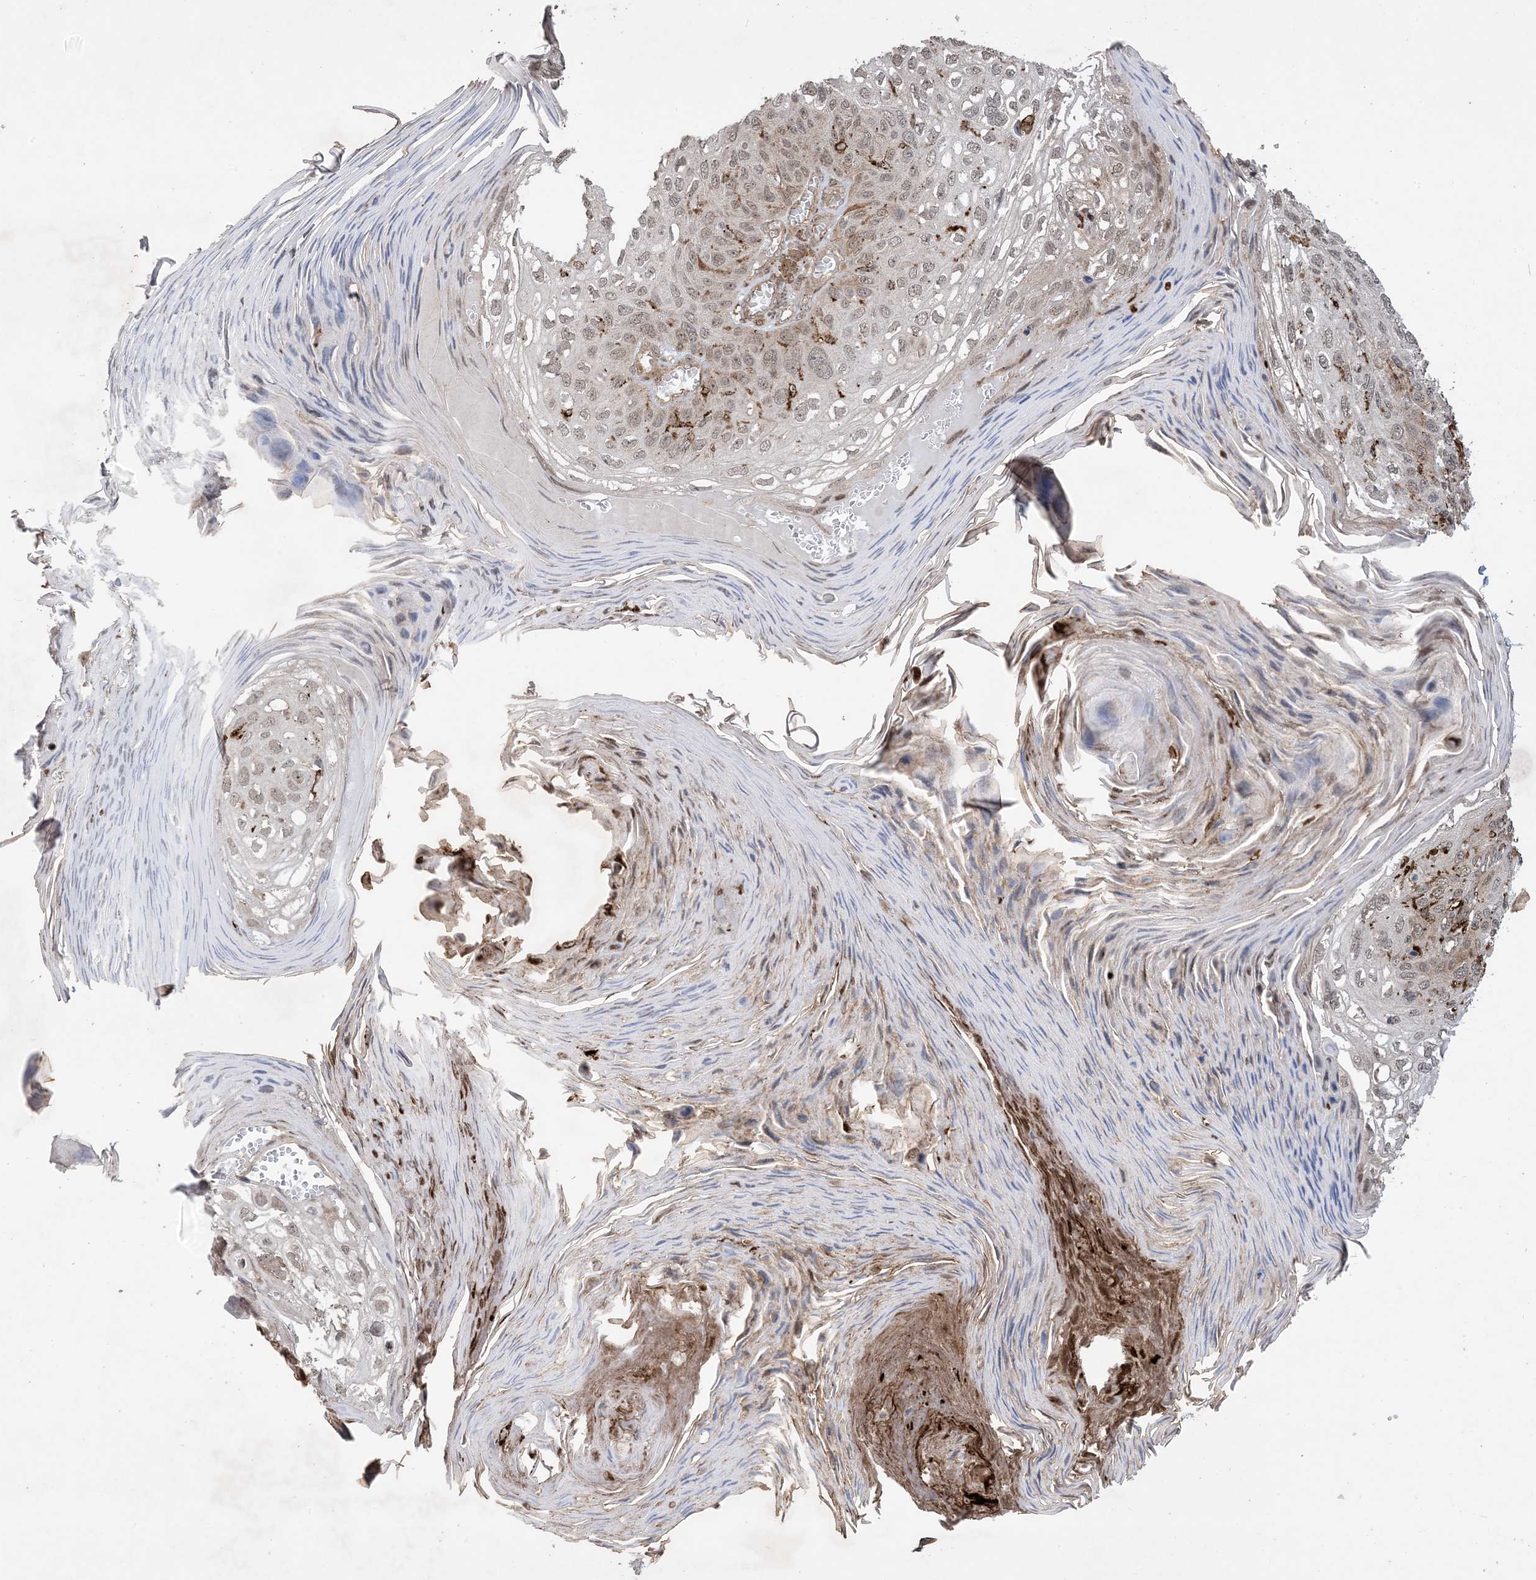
{"staining": {"intensity": "moderate", "quantity": "25%-75%", "location": "cytoplasmic/membranous,nuclear"}, "tissue": "skin cancer", "cell_type": "Tumor cells", "image_type": "cancer", "snomed": [{"axis": "morphology", "description": "Squamous cell carcinoma, NOS"}, {"axis": "topography", "description": "Skin"}], "caption": "Moderate cytoplasmic/membranous and nuclear protein expression is appreciated in about 25%-75% of tumor cells in skin cancer (squamous cell carcinoma). Using DAB (brown) and hematoxylin (blue) stains, captured at high magnification using brightfield microscopy.", "gene": "ZNF511", "patient": {"sex": "female", "age": 90}}